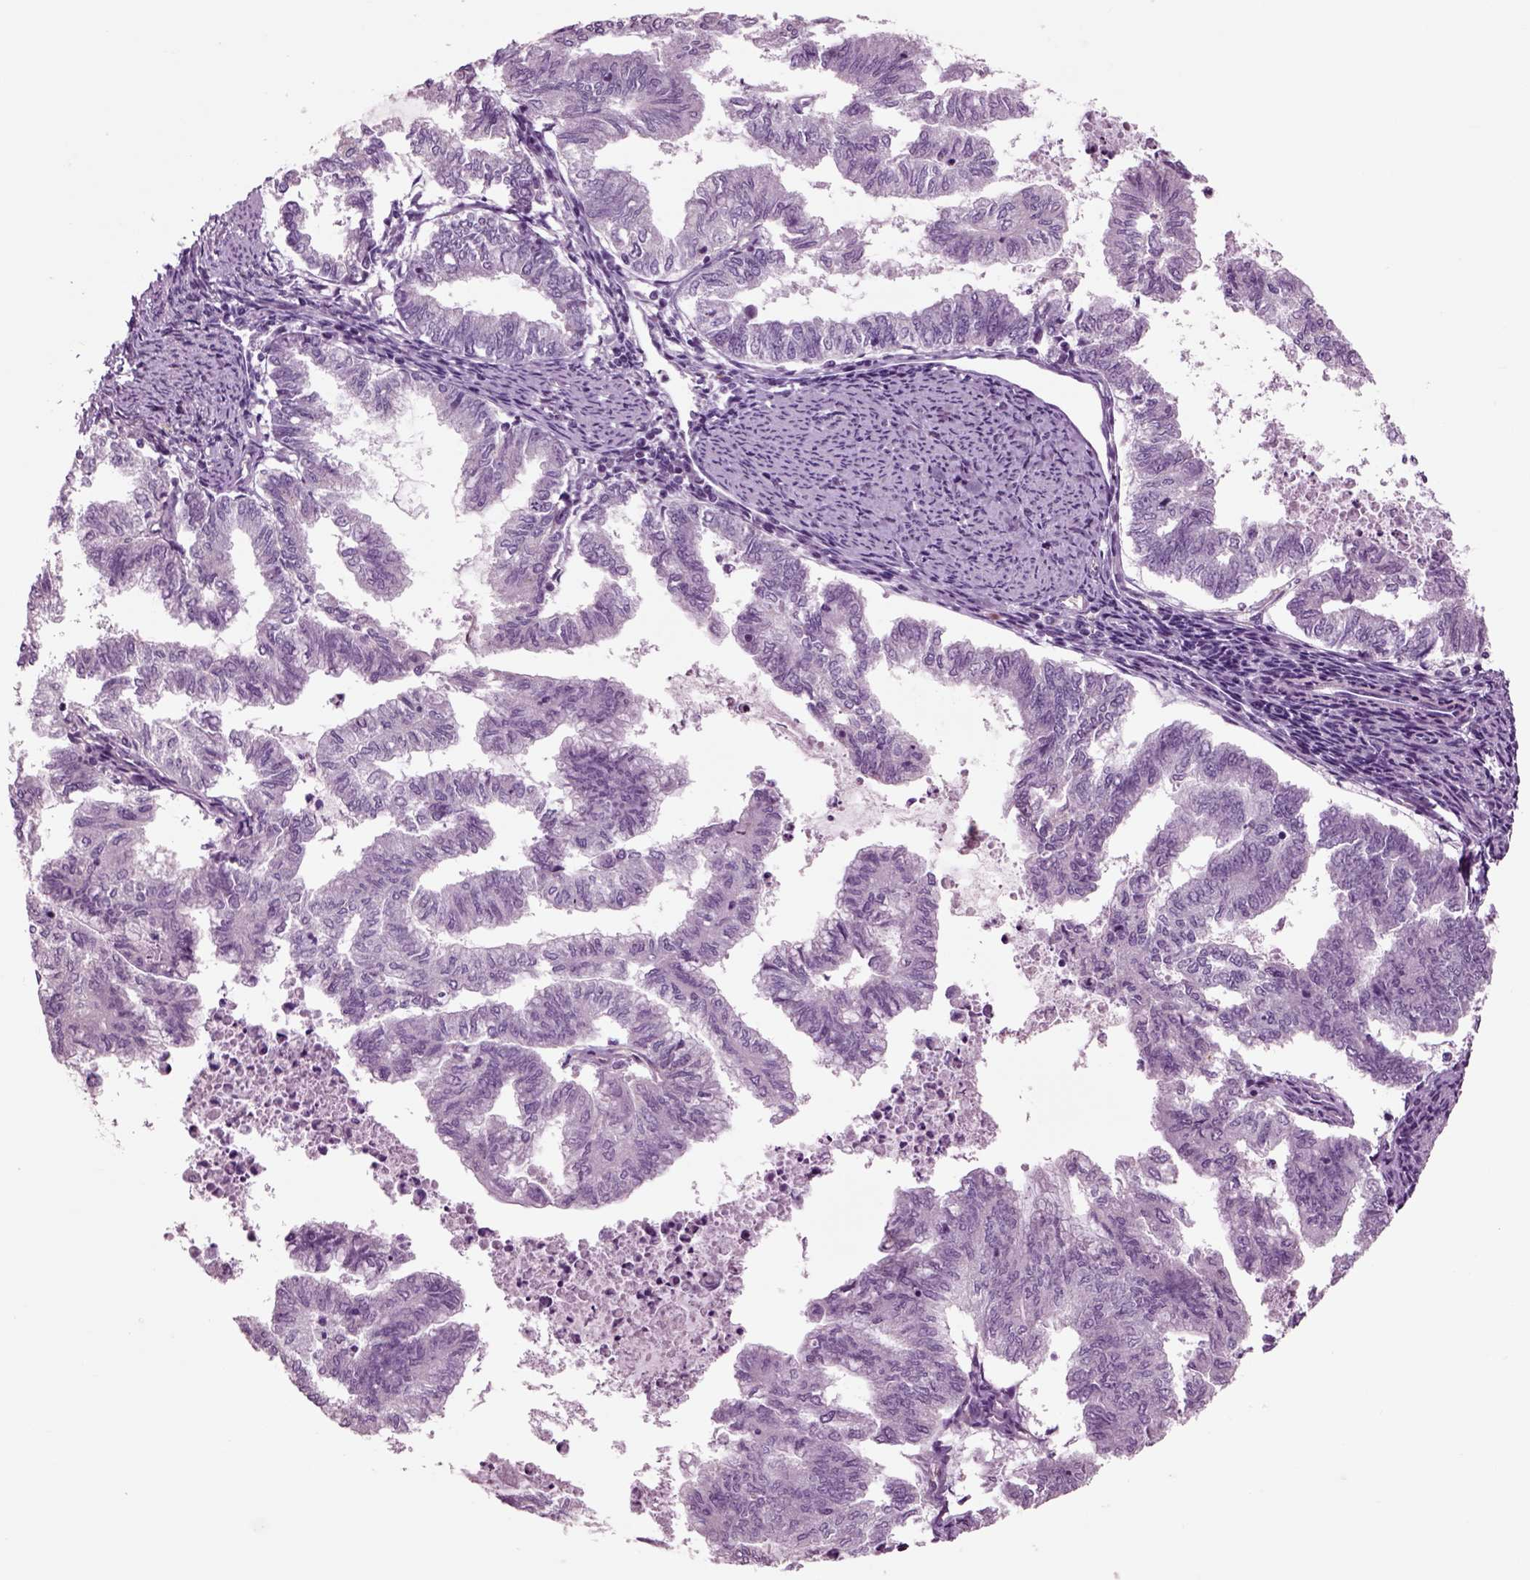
{"staining": {"intensity": "negative", "quantity": "none", "location": "none"}, "tissue": "endometrial cancer", "cell_type": "Tumor cells", "image_type": "cancer", "snomed": [{"axis": "morphology", "description": "Adenocarcinoma, NOS"}, {"axis": "topography", "description": "Endometrium"}], "caption": "A high-resolution image shows immunohistochemistry staining of adenocarcinoma (endometrial), which demonstrates no significant staining in tumor cells. The staining was performed using DAB to visualize the protein expression in brown, while the nuclei were stained in blue with hematoxylin (Magnification: 20x).", "gene": "CHGB", "patient": {"sex": "female", "age": 79}}